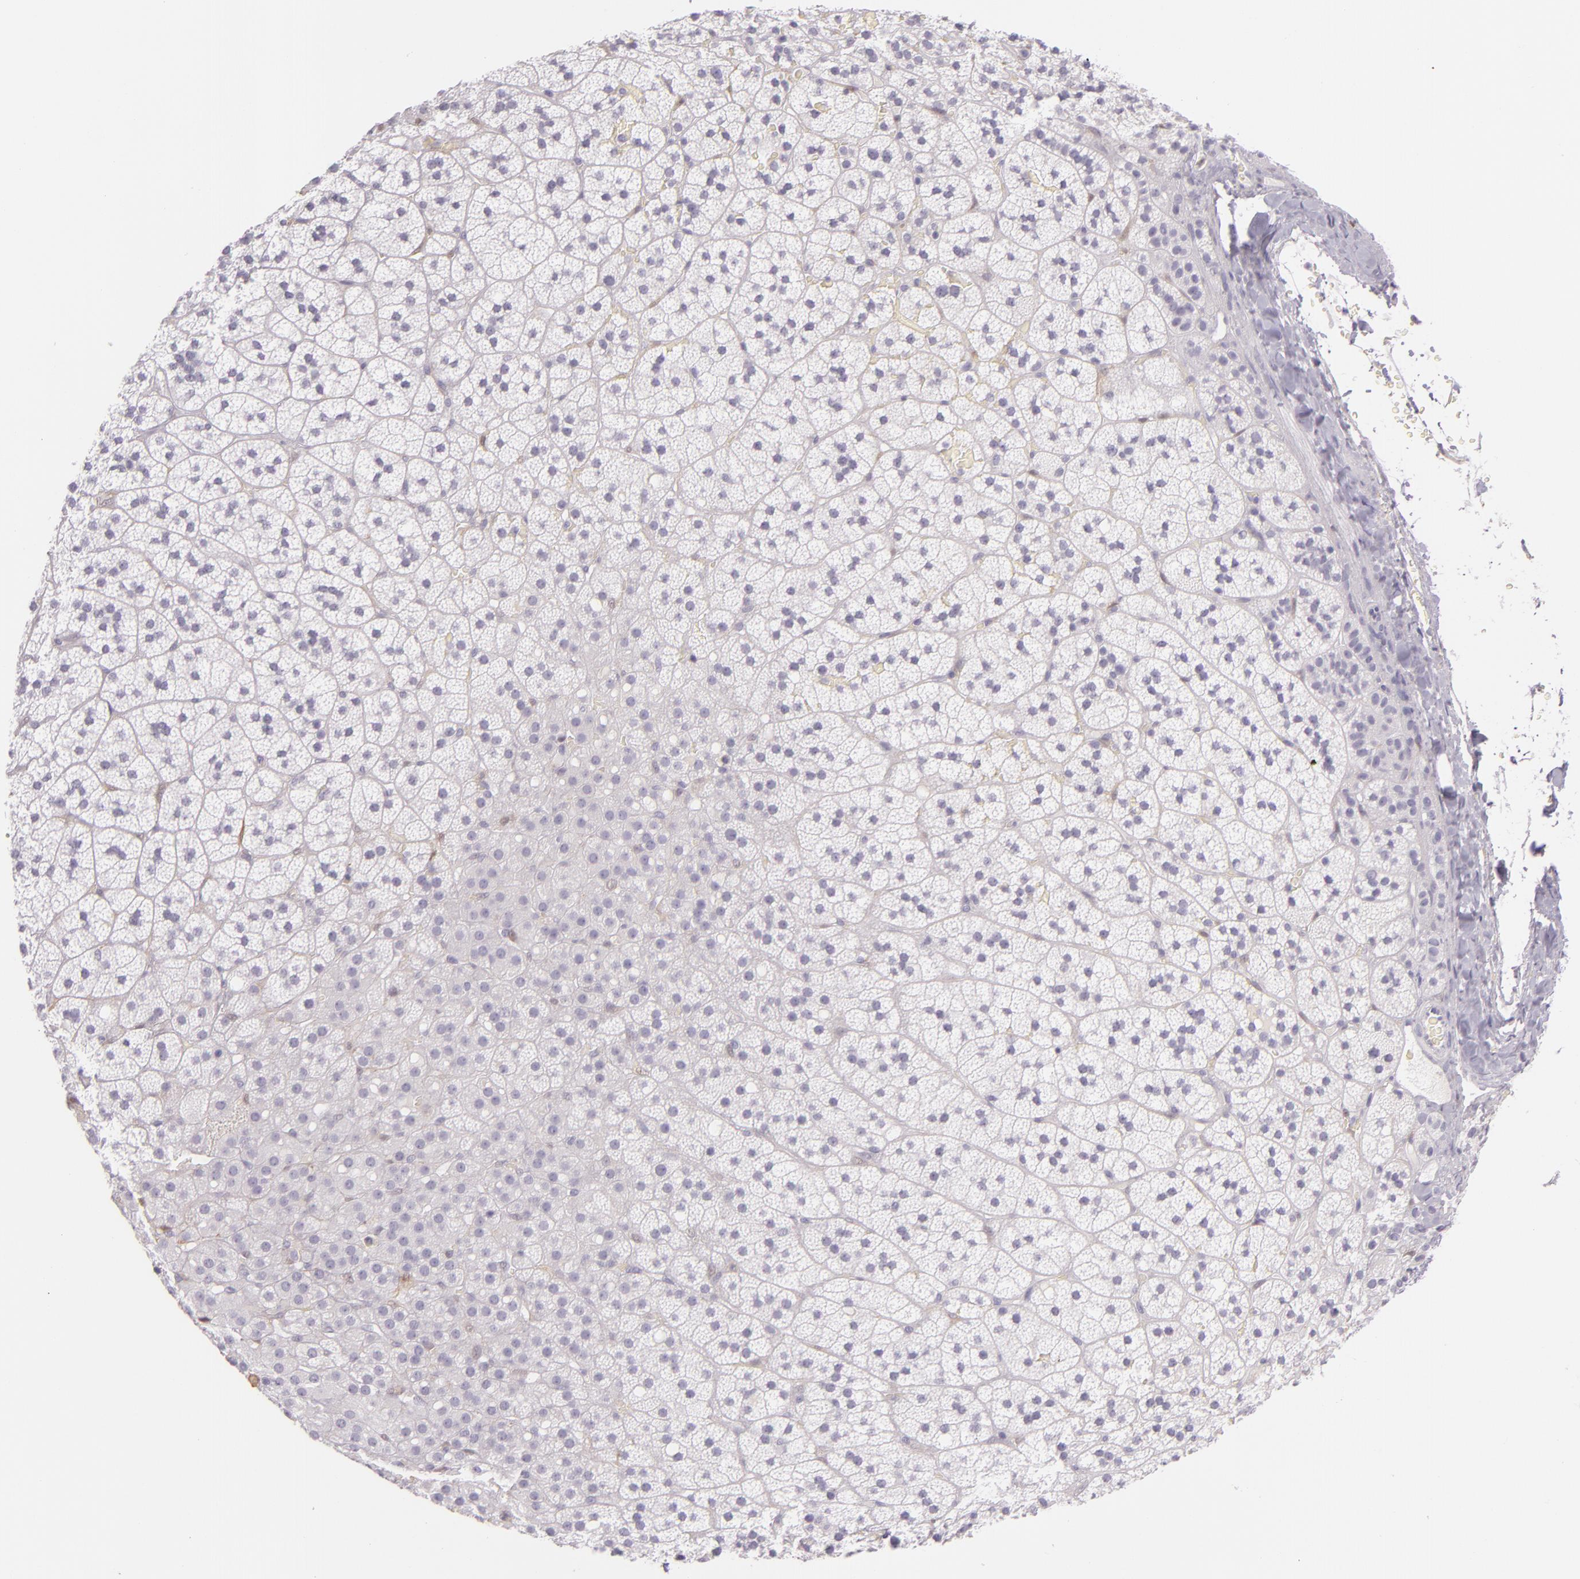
{"staining": {"intensity": "negative", "quantity": "none", "location": "none"}, "tissue": "adrenal gland", "cell_type": "Glandular cells", "image_type": "normal", "snomed": [{"axis": "morphology", "description": "Normal tissue, NOS"}, {"axis": "topography", "description": "Adrenal gland"}], "caption": "Histopathology image shows no significant protein positivity in glandular cells of normal adrenal gland.", "gene": "CBS", "patient": {"sex": "male", "age": 35}}